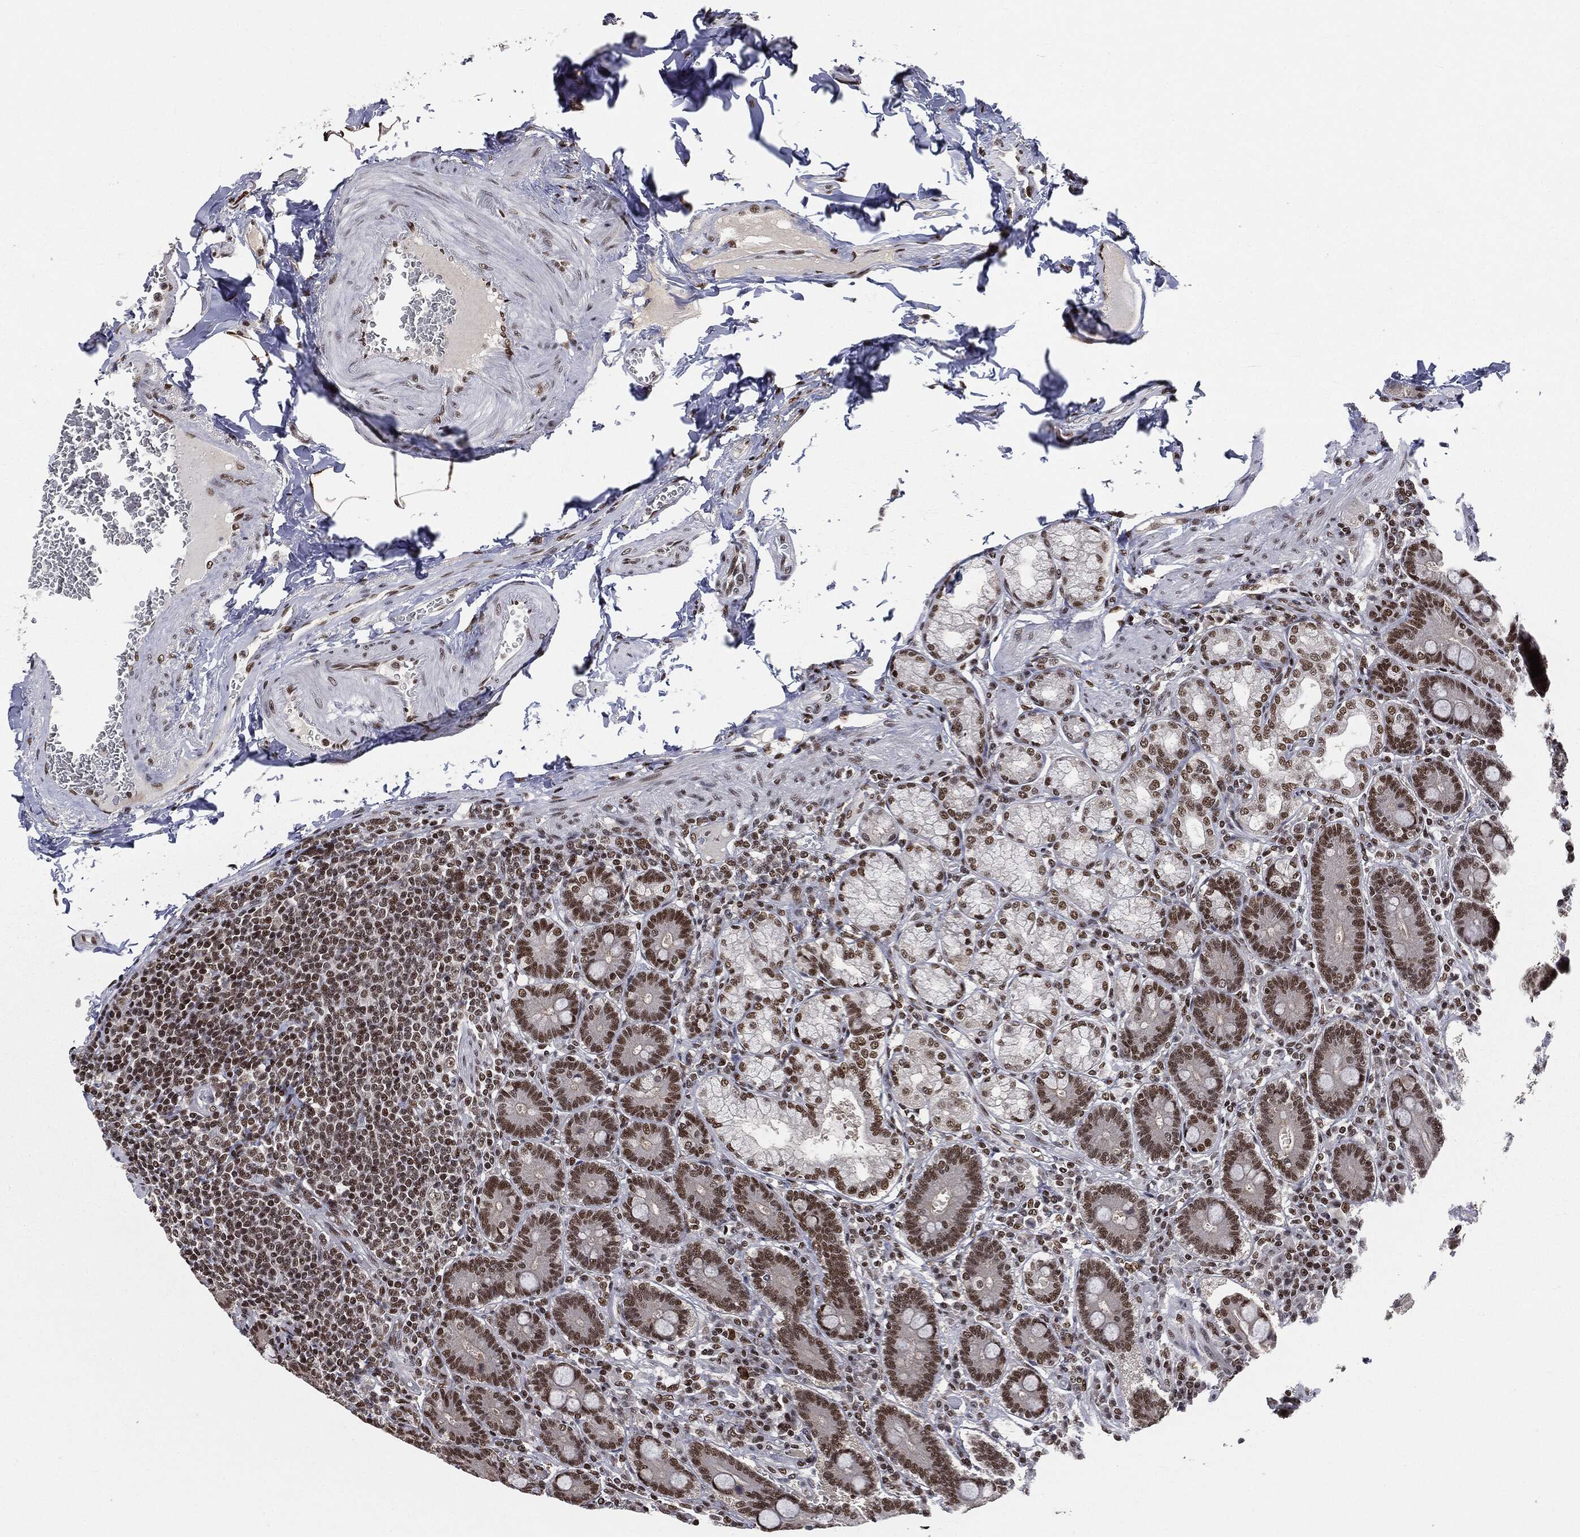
{"staining": {"intensity": "strong", "quantity": ">75%", "location": "nuclear"}, "tissue": "duodenum", "cell_type": "Glandular cells", "image_type": "normal", "snomed": [{"axis": "morphology", "description": "Normal tissue, NOS"}, {"axis": "topography", "description": "Duodenum"}], "caption": "This image displays normal duodenum stained with immunohistochemistry (IHC) to label a protein in brown. The nuclear of glandular cells show strong positivity for the protein. Nuclei are counter-stained blue.", "gene": "DPH2", "patient": {"sex": "female", "age": 62}}